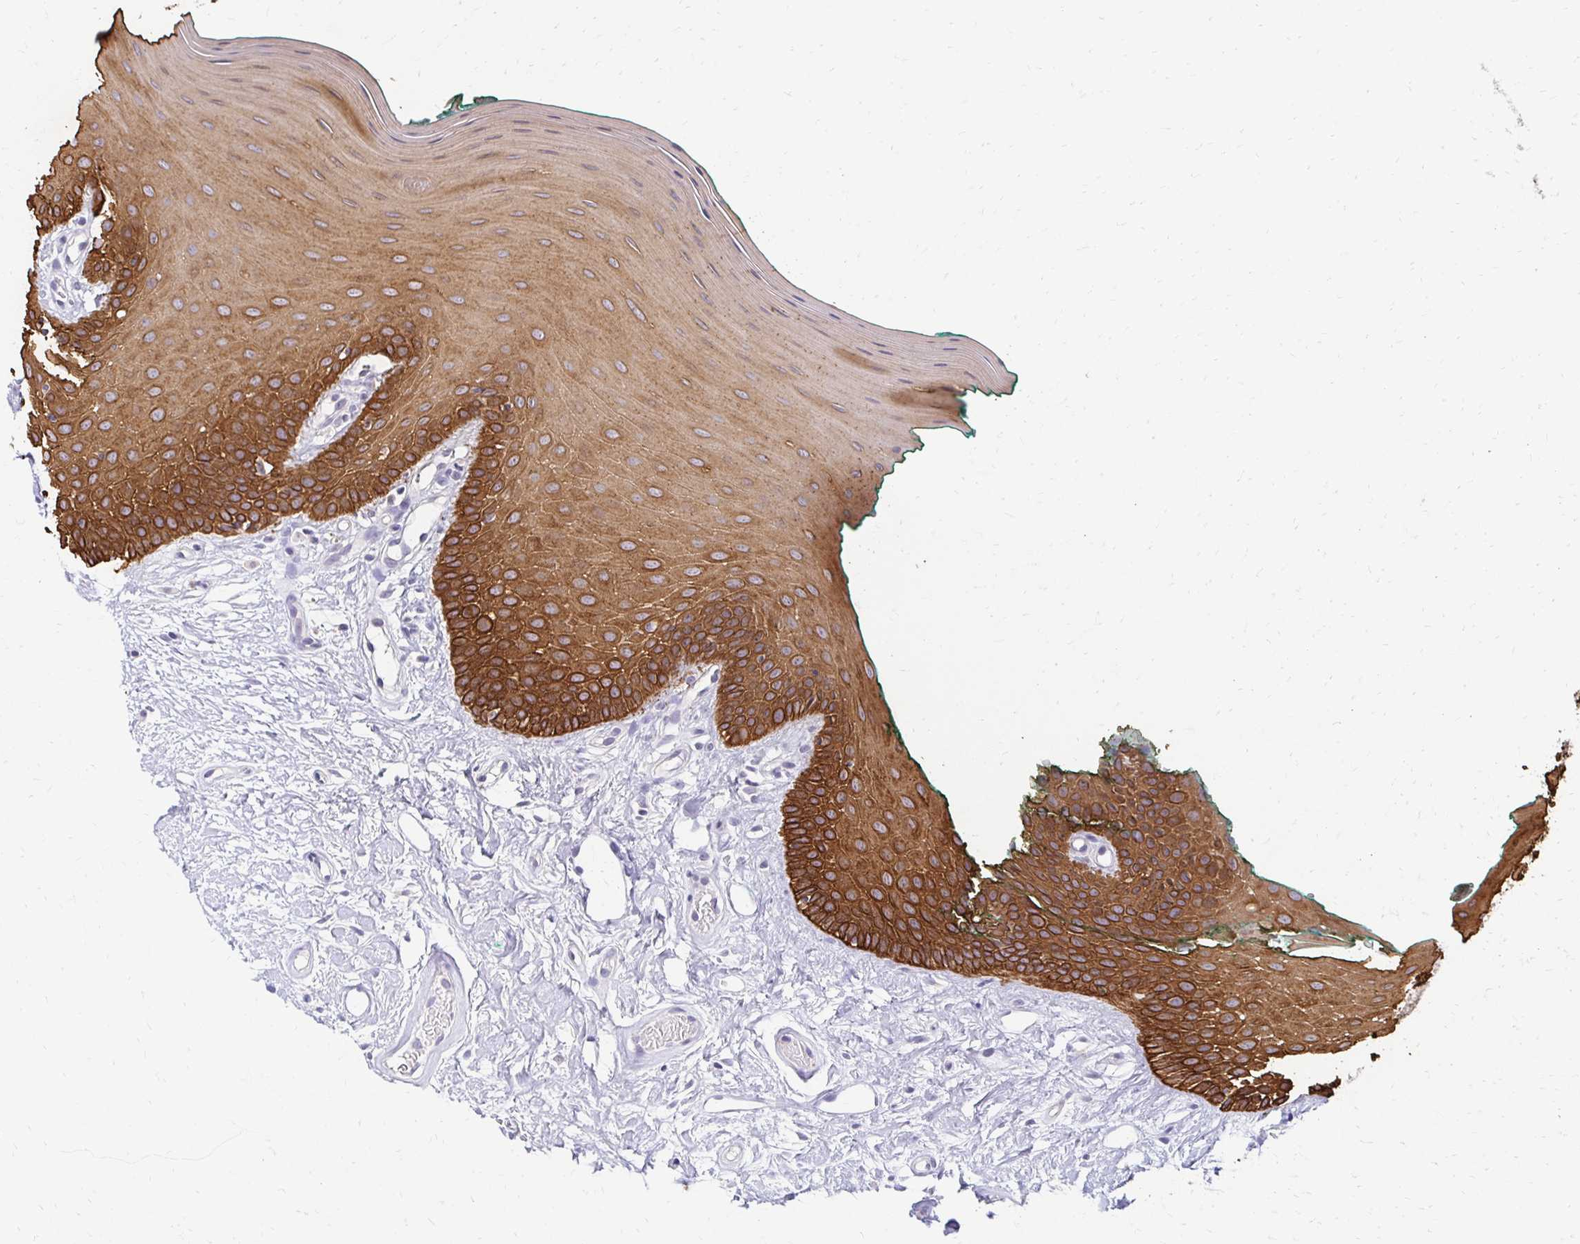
{"staining": {"intensity": "strong", "quantity": "25%-75%", "location": "cytoplasmic/membranous"}, "tissue": "oral mucosa", "cell_type": "Squamous epithelial cells", "image_type": "normal", "snomed": [{"axis": "morphology", "description": "Normal tissue, NOS"}, {"axis": "topography", "description": "Oral tissue"}], "caption": "DAB (3,3'-diaminobenzidine) immunohistochemical staining of normal oral mucosa reveals strong cytoplasmic/membranous protein expression in about 25%-75% of squamous epithelial cells.", "gene": "C1QTNF2", "patient": {"sex": "female", "age": 40}}